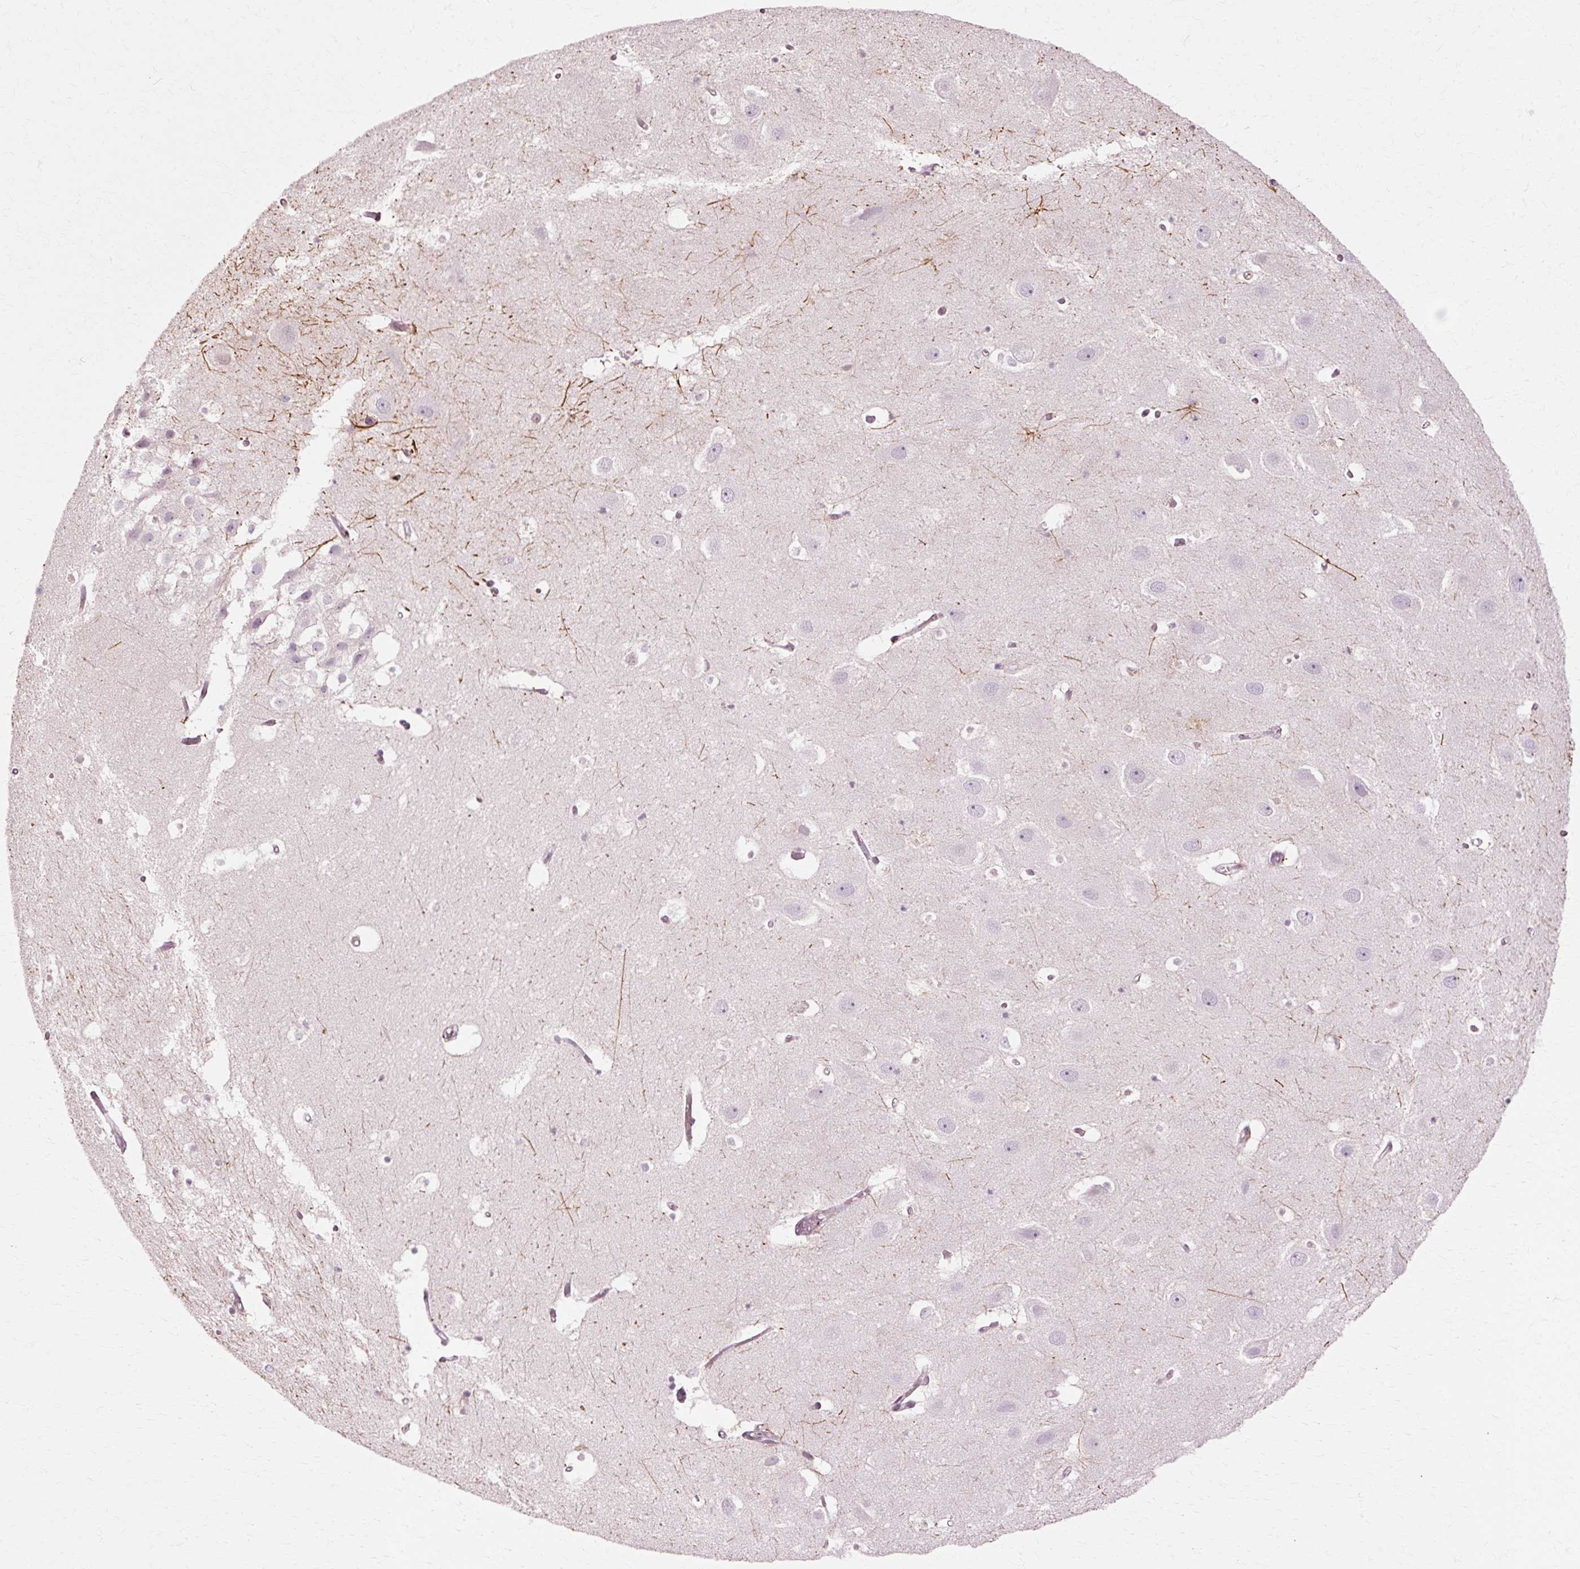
{"staining": {"intensity": "negative", "quantity": "none", "location": "none"}, "tissue": "hippocampus", "cell_type": "Glial cells", "image_type": "normal", "snomed": [{"axis": "morphology", "description": "Normal tissue, NOS"}, {"axis": "topography", "description": "Hippocampus"}], "caption": "Micrograph shows no significant protein positivity in glial cells of unremarkable hippocampus.", "gene": "RANBP2", "patient": {"sex": "female", "age": 52}}